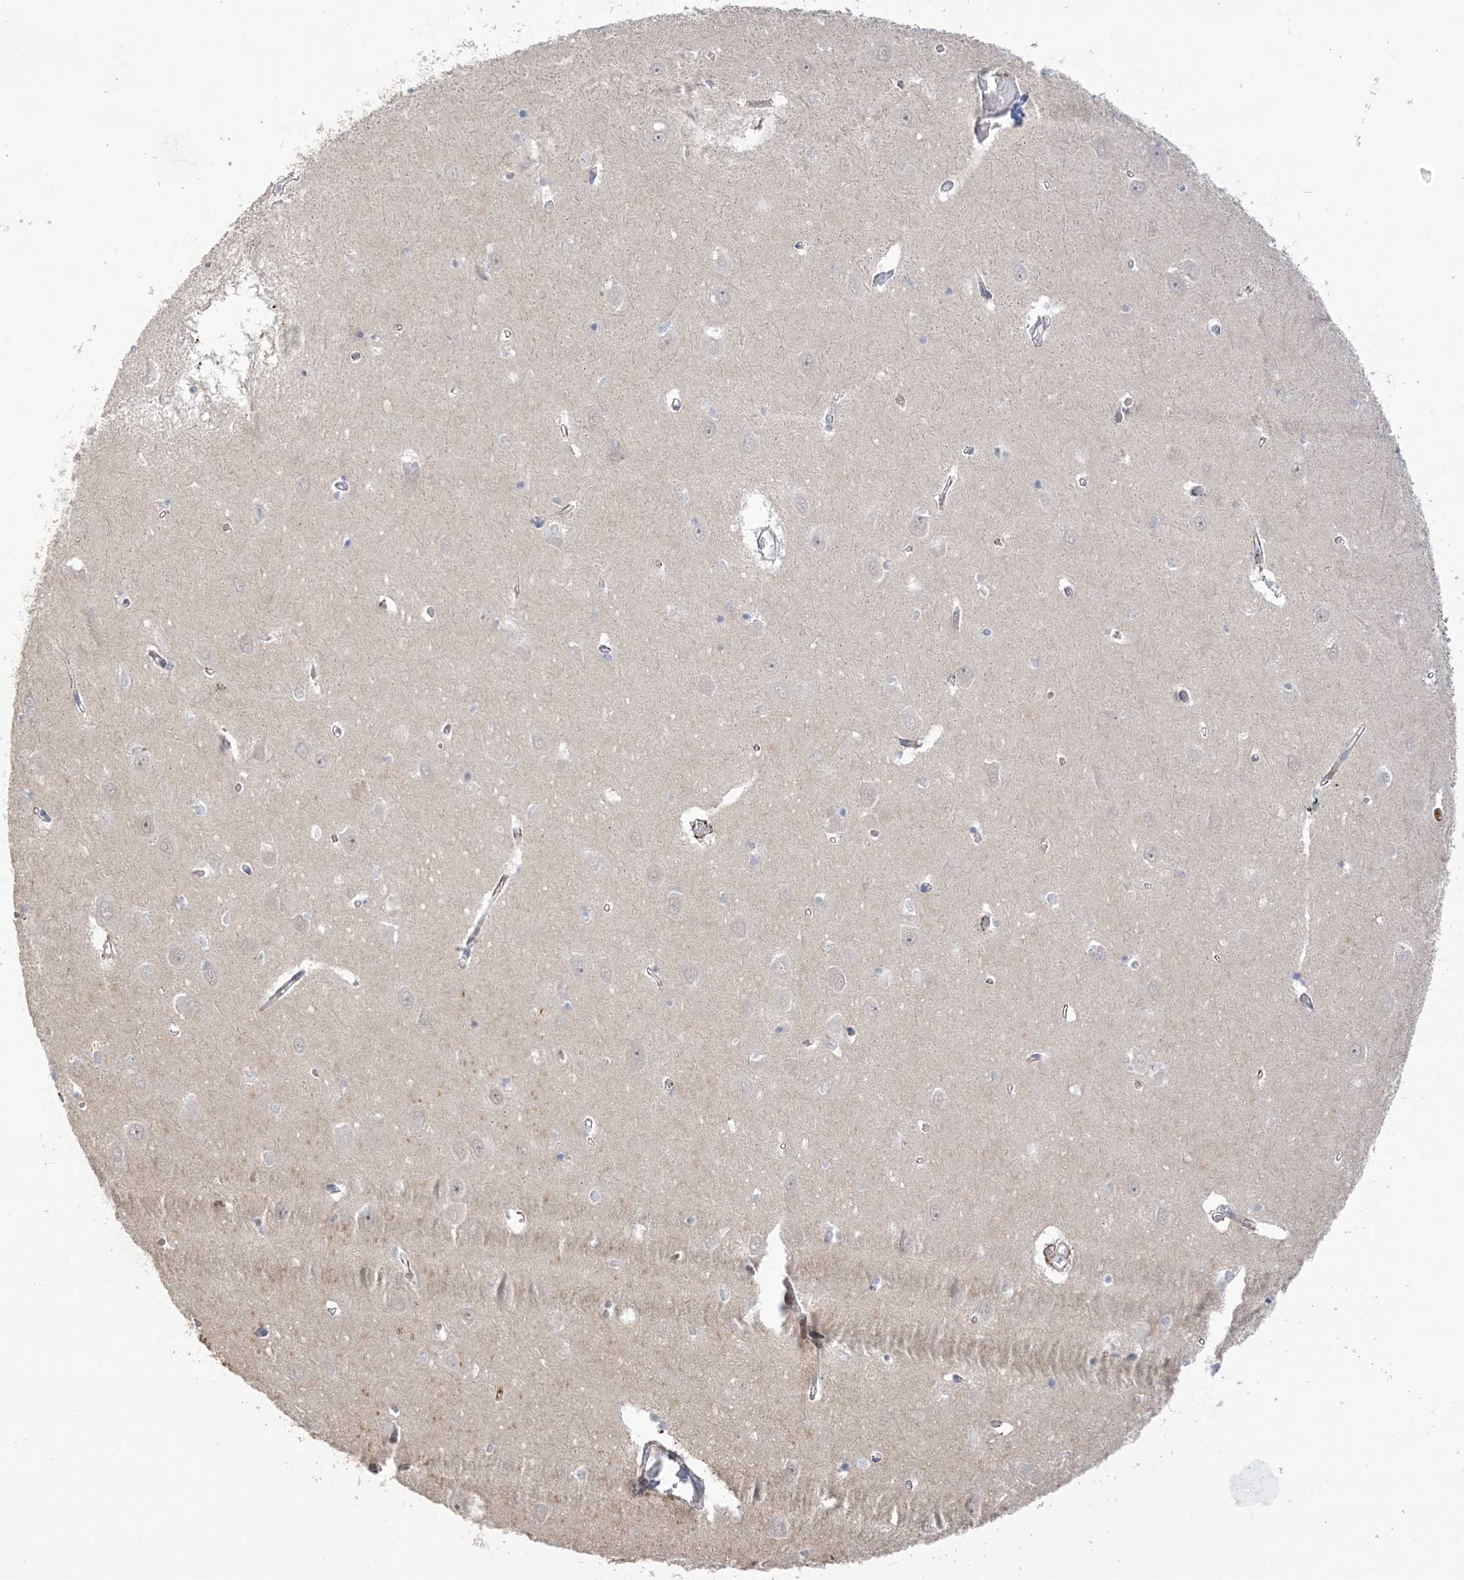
{"staining": {"intensity": "negative", "quantity": "none", "location": "none"}, "tissue": "hippocampus", "cell_type": "Glial cells", "image_type": "normal", "snomed": [{"axis": "morphology", "description": "Normal tissue, NOS"}, {"axis": "topography", "description": "Hippocampus"}], "caption": "DAB immunohistochemical staining of unremarkable hippocampus demonstrates no significant staining in glial cells. (Stains: DAB immunohistochemistry with hematoxylin counter stain, Microscopy: brightfield microscopy at high magnification).", "gene": "NAF1", "patient": {"sex": "male", "age": 70}}